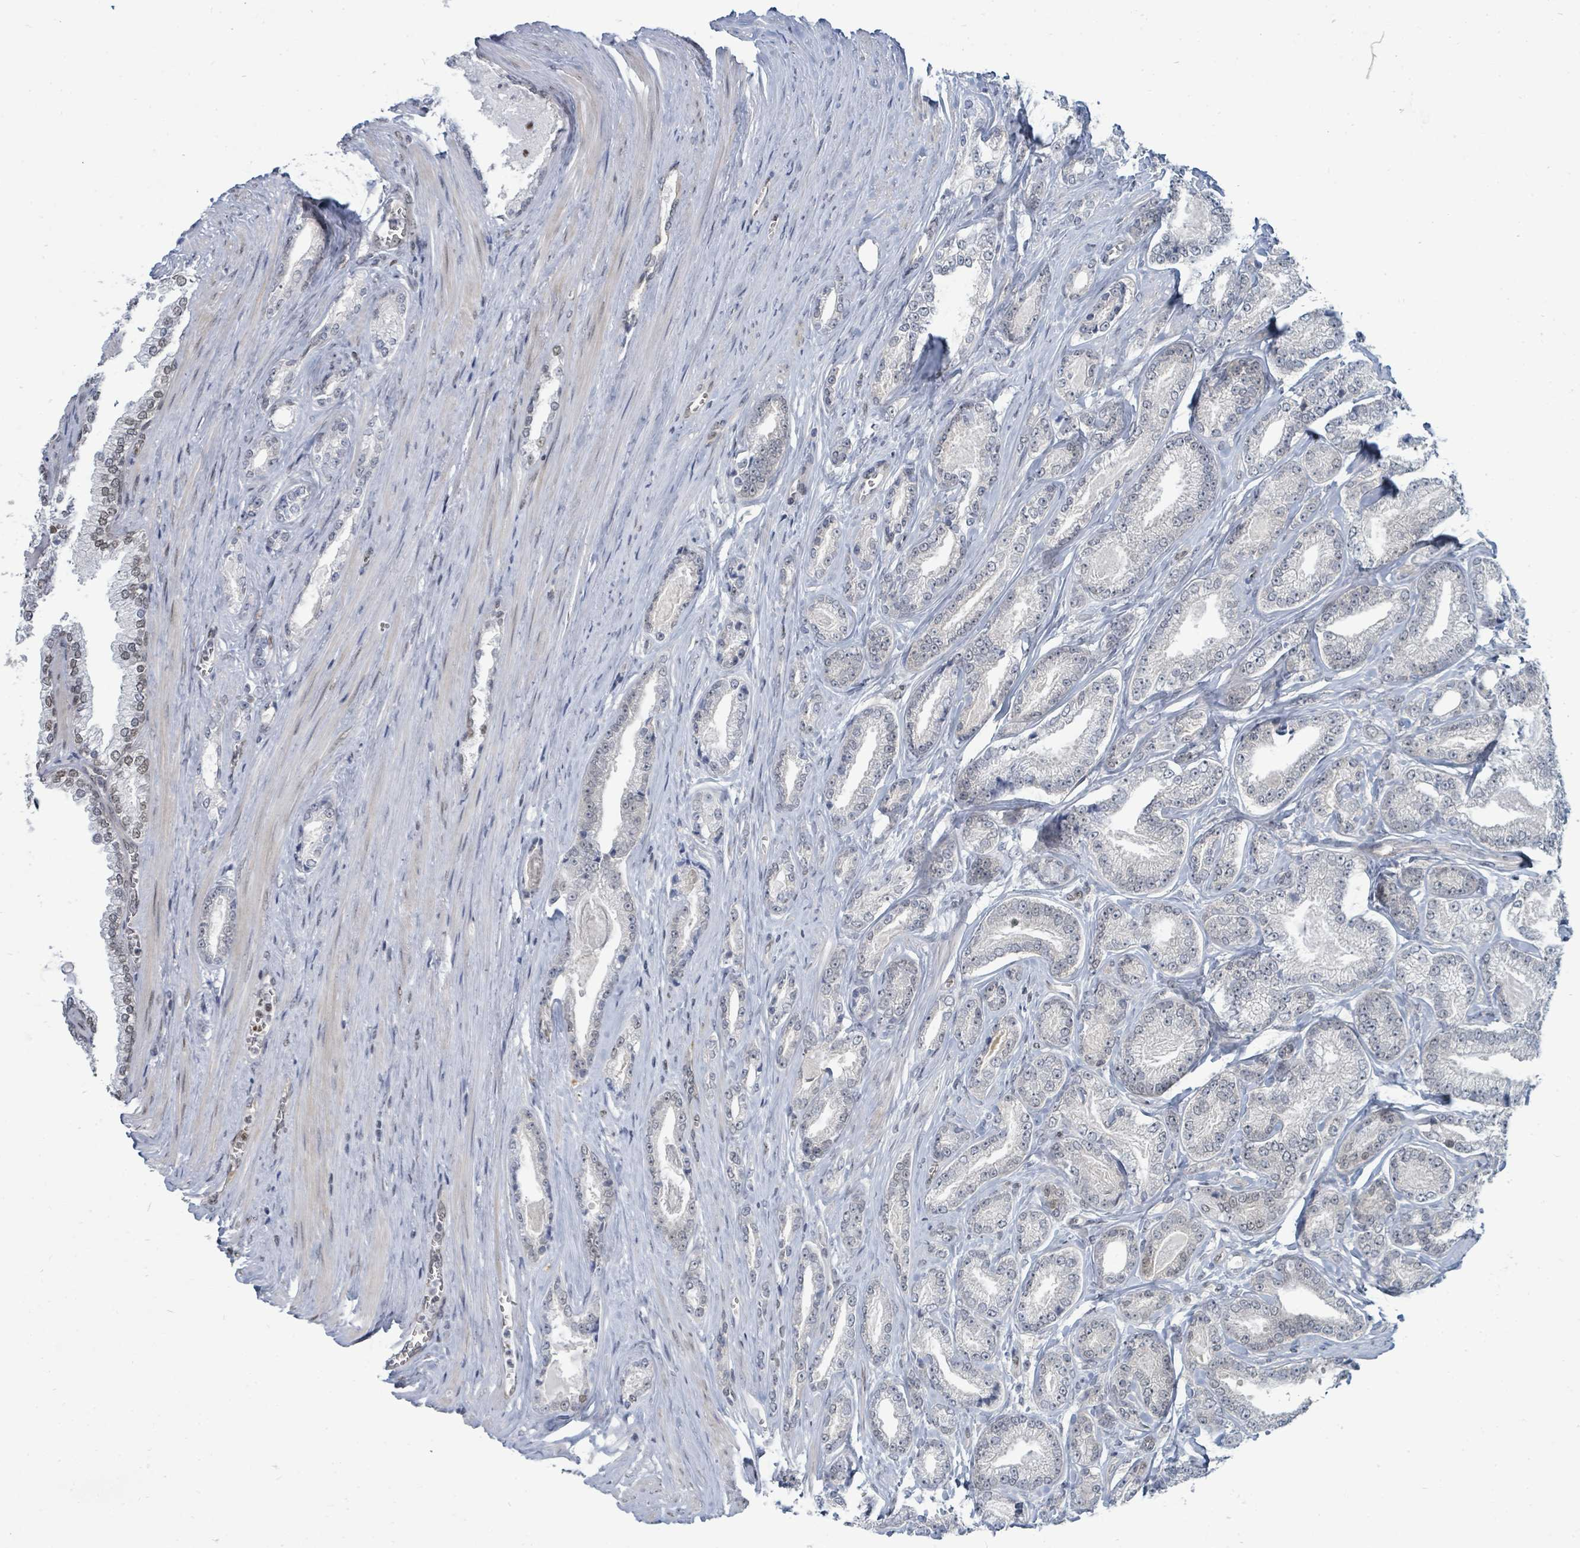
{"staining": {"intensity": "negative", "quantity": "none", "location": "none"}, "tissue": "prostate cancer", "cell_type": "Tumor cells", "image_type": "cancer", "snomed": [{"axis": "morphology", "description": "Adenocarcinoma, NOS"}, {"axis": "topography", "description": "Prostate and seminal vesicle, NOS"}], "caption": "Immunohistochemistry of prostate cancer demonstrates no expression in tumor cells.", "gene": "SUMO4", "patient": {"sex": "male", "age": 76}}